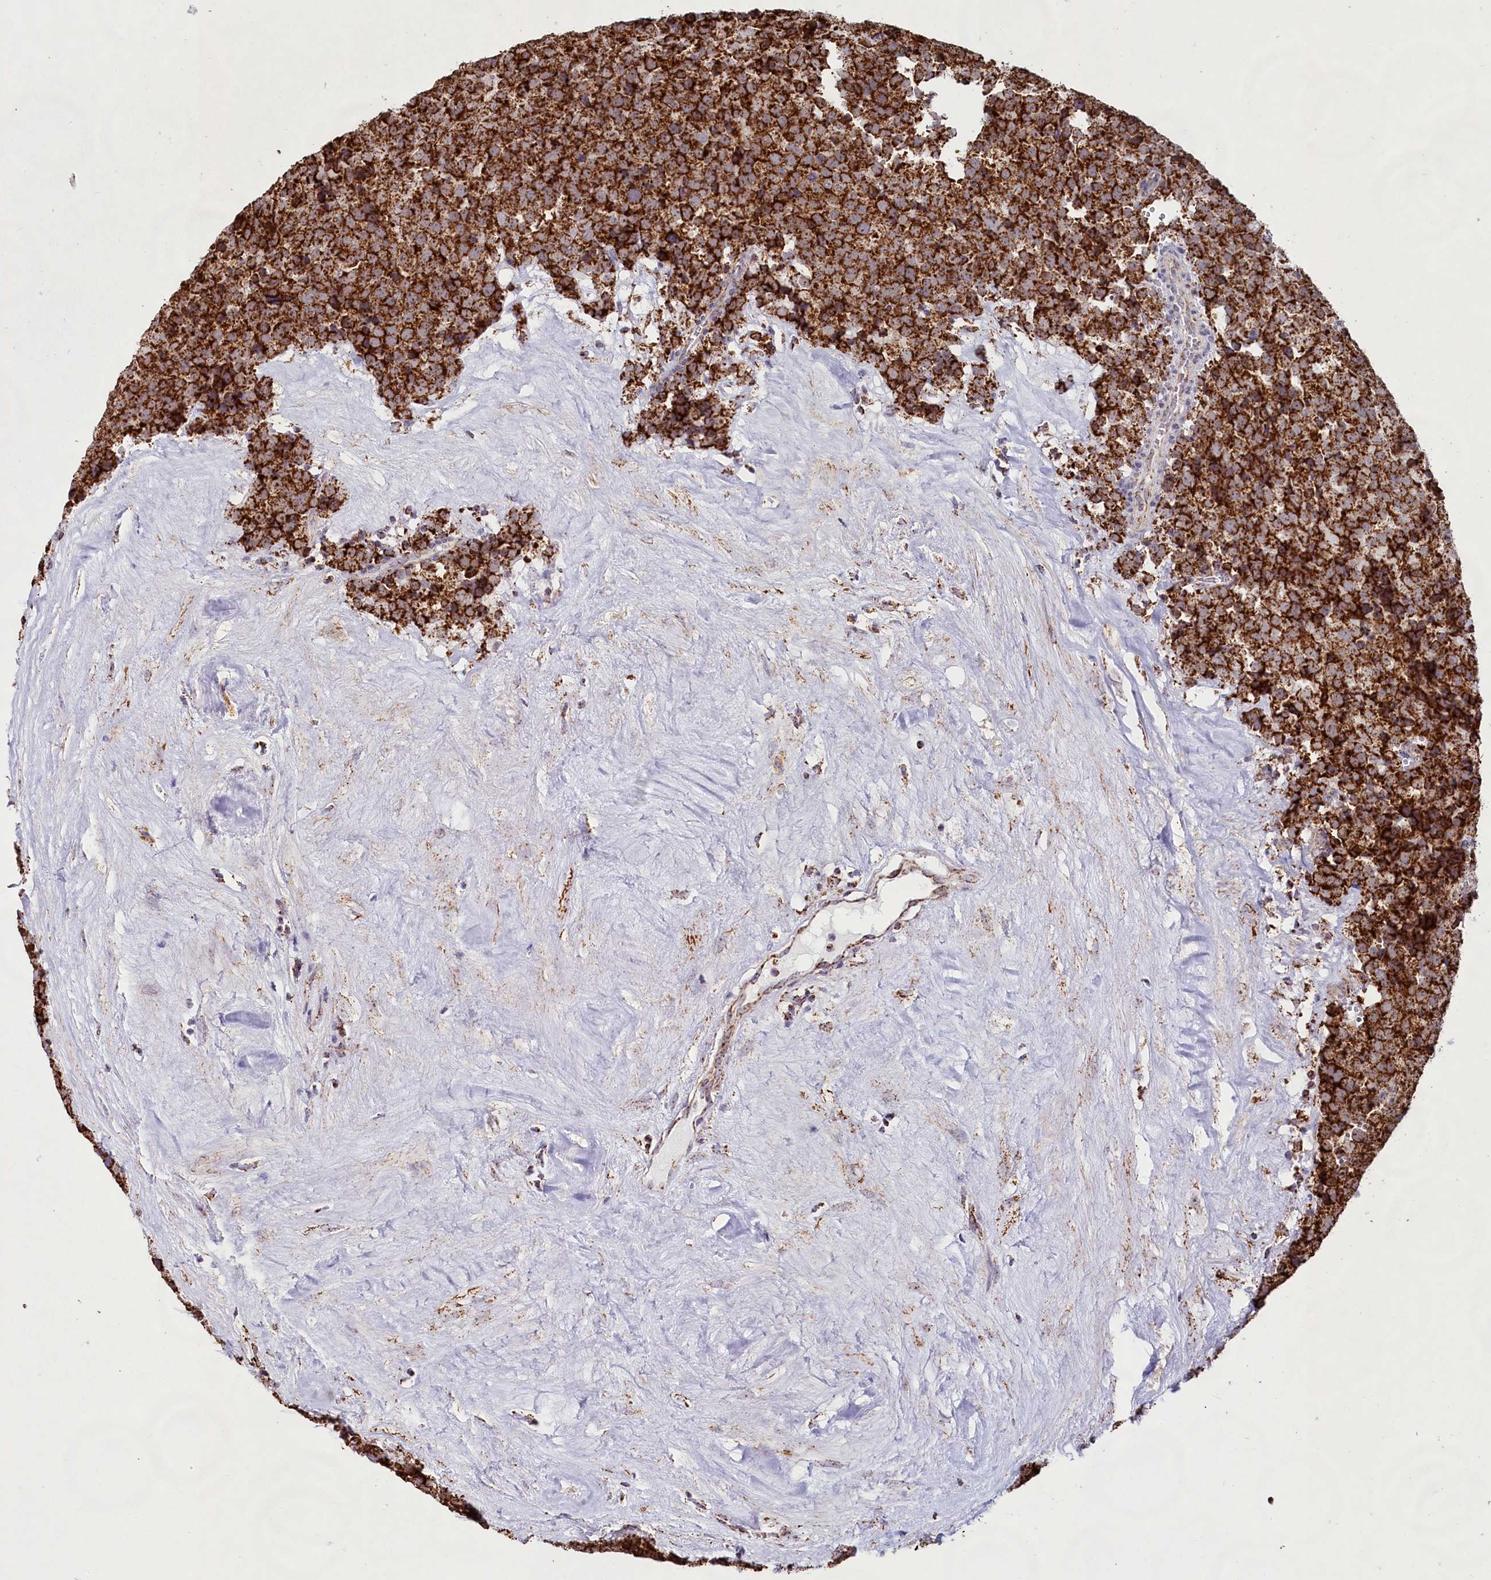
{"staining": {"intensity": "strong", "quantity": ">75%", "location": "cytoplasmic/membranous"}, "tissue": "testis cancer", "cell_type": "Tumor cells", "image_type": "cancer", "snomed": [{"axis": "morphology", "description": "Seminoma, NOS"}, {"axis": "topography", "description": "Testis"}], "caption": "Protein analysis of testis seminoma tissue reveals strong cytoplasmic/membranous positivity in approximately >75% of tumor cells.", "gene": "C1D", "patient": {"sex": "male", "age": 71}}